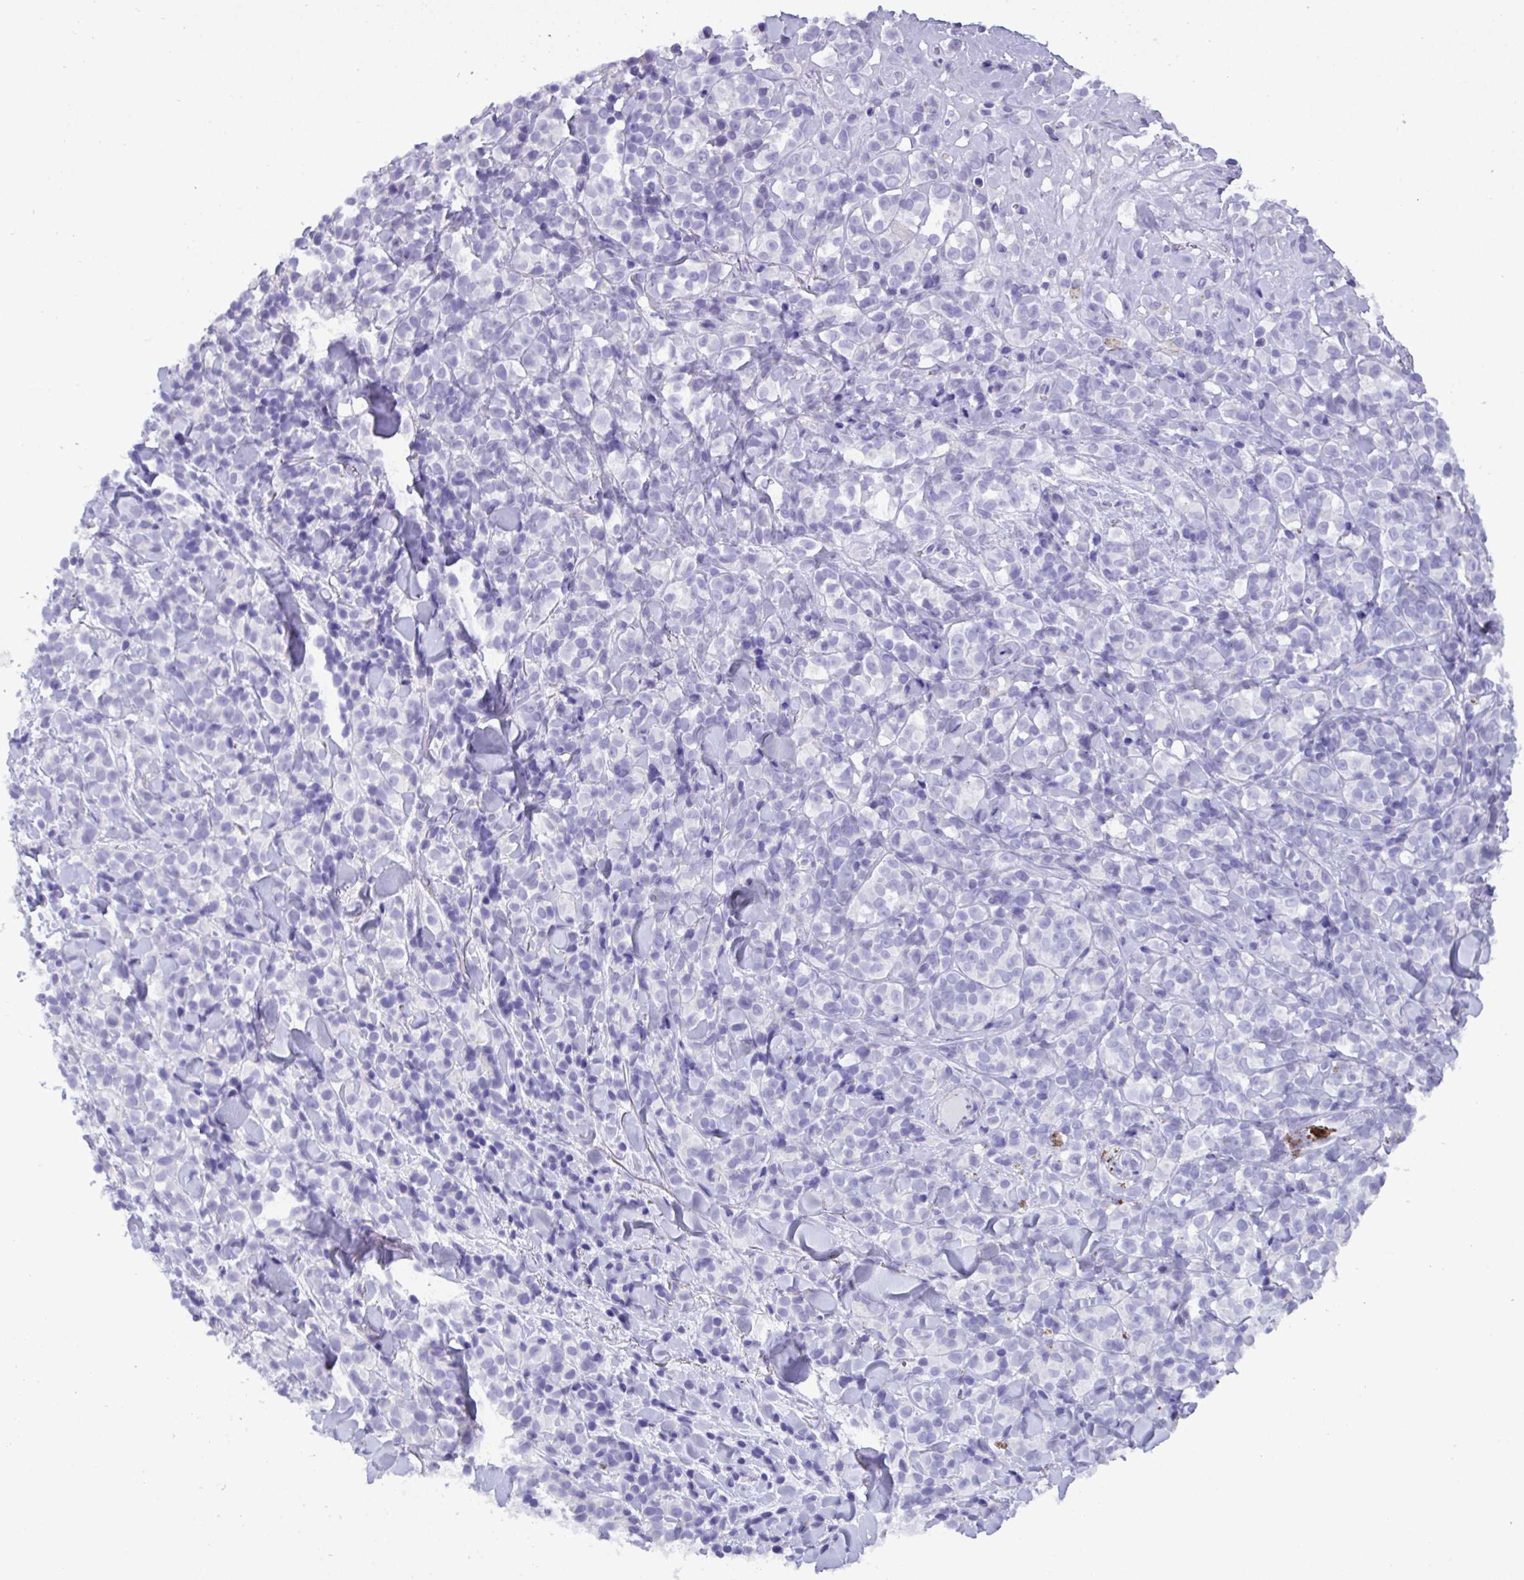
{"staining": {"intensity": "negative", "quantity": "none", "location": "none"}, "tissue": "melanoma", "cell_type": "Tumor cells", "image_type": "cancer", "snomed": [{"axis": "morphology", "description": "Malignant melanoma, NOS"}, {"axis": "topography", "description": "Skin"}], "caption": "A photomicrograph of melanoma stained for a protein exhibits no brown staining in tumor cells.", "gene": "C4orf33", "patient": {"sex": "male", "age": 85}}